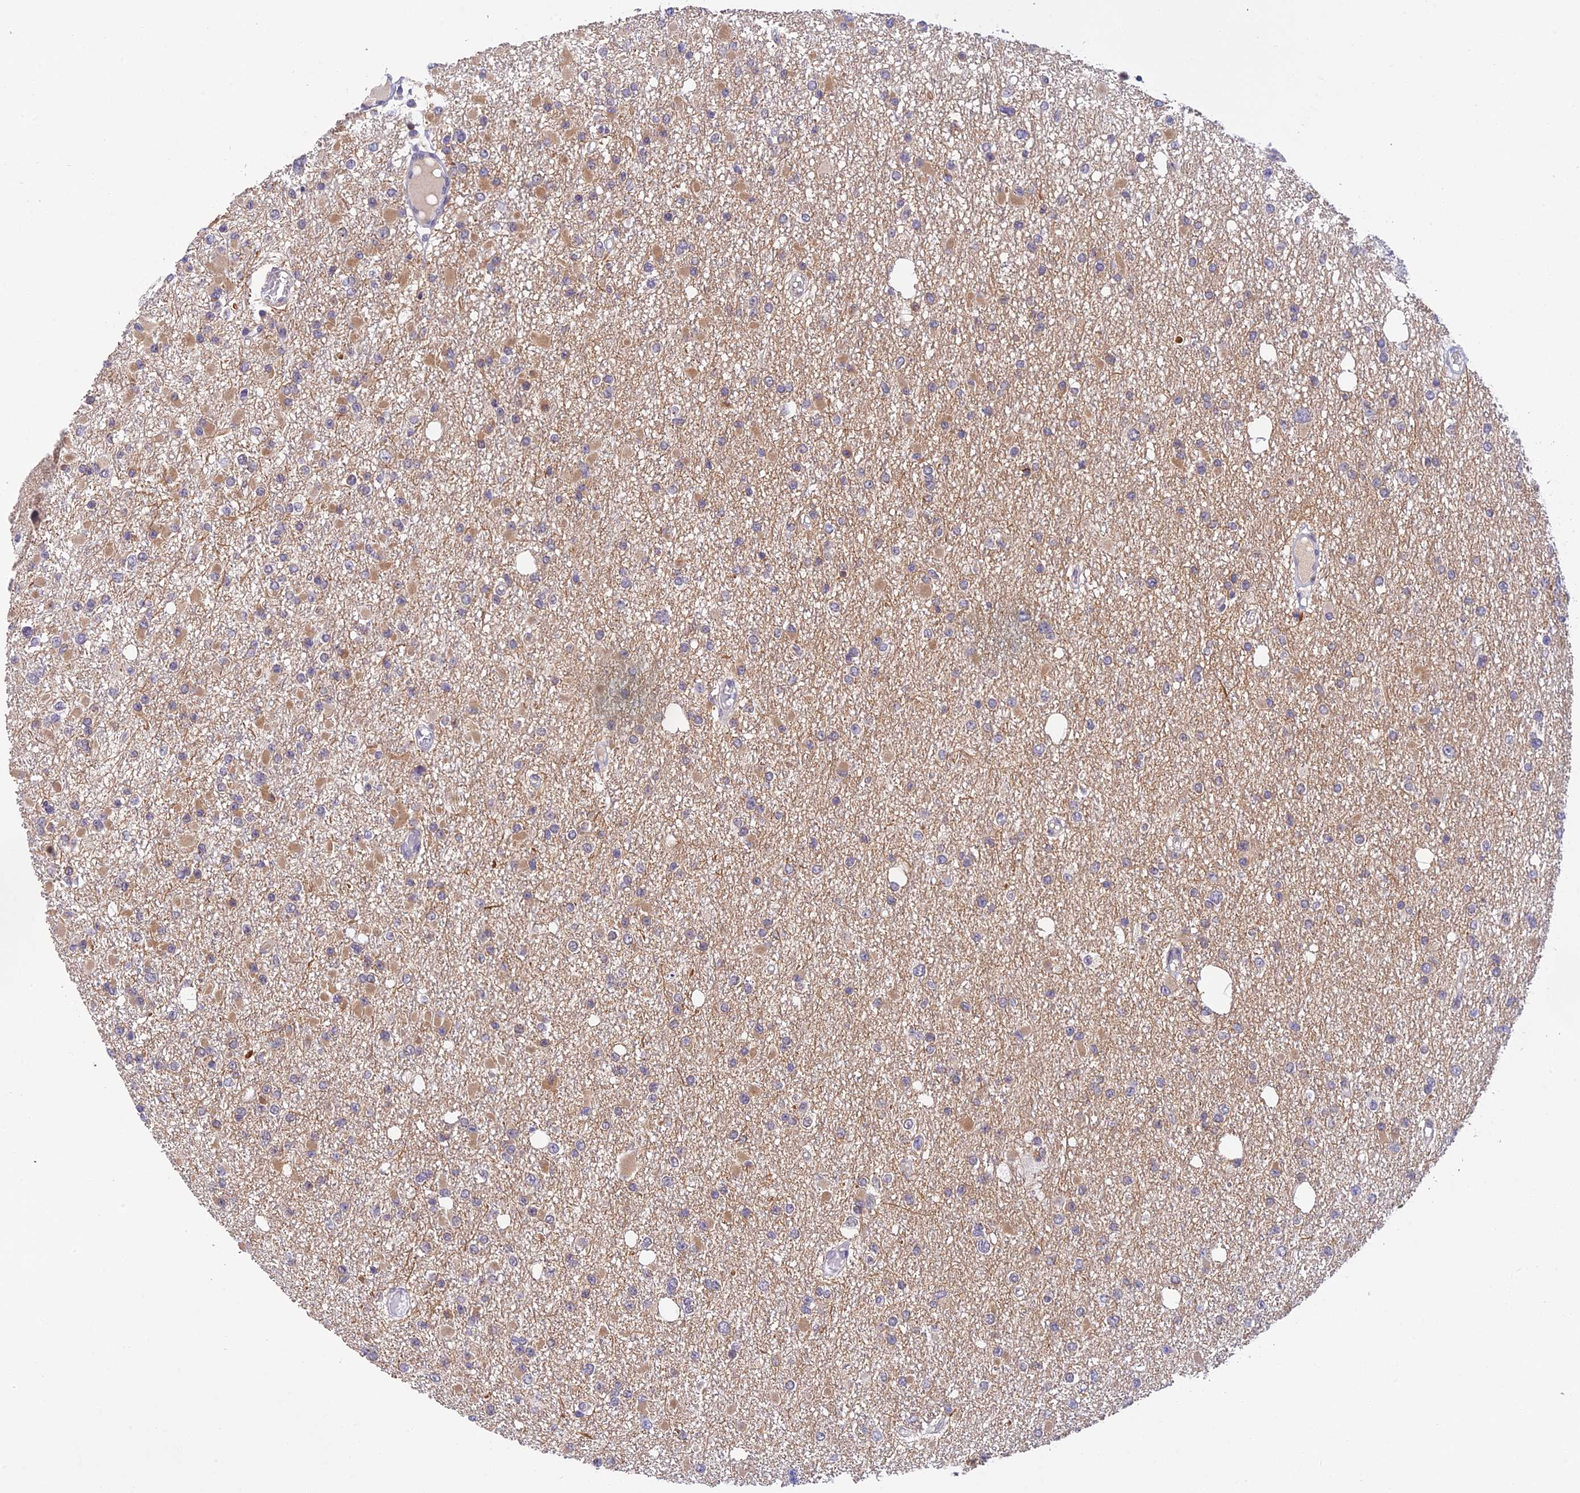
{"staining": {"intensity": "weak", "quantity": "<25%", "location": "cytoplasmic/membranous"}, "tissue": "glioma", "cell_type": "Tumor cells", "image_type": "cancer", "snomed": [{"axis": "morphology", "description": "Glioma, malignant, Low grade"}, {"axis": "topography", "description": "Brain"}], "caption": "IHC photomicrograph of low-grade glioma (malignant) stained for a protein (brown), which reveals no expression in tumor cells.", "gene": "PEX16", "patient": {"sex": "female", "age": 22}}